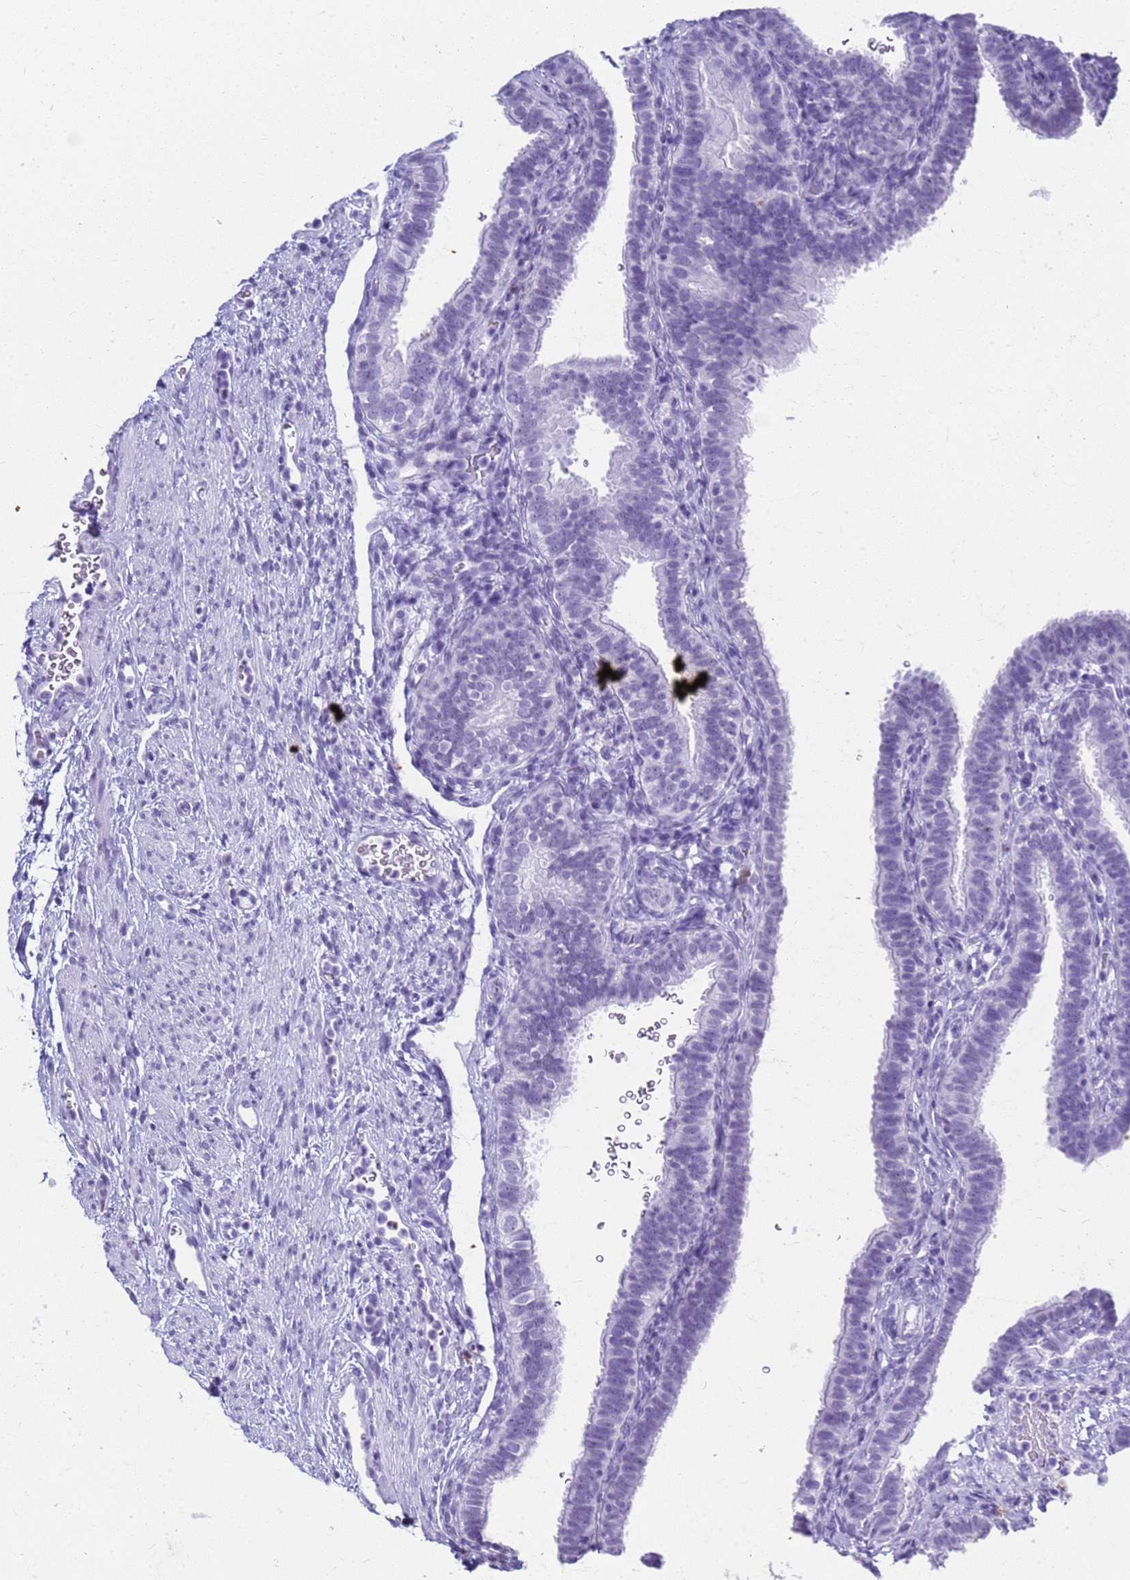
{"staining": {"intensity": "negative", "quantity": "none", "location": "none"}, "tissue": "fallopian tube", "cell_type": "Glandular cells", "image_type": "normal", "snomed": [{"axis": "morphology", "description": "Normal tissue, NOS"}, {"axis": "topography", "description": "Fallopian tube"}], "caption": "Protein analysis of normal fallopian tube exhibits no significant expression in glandular cells.", "gene": "SLC7A9", "patient": {"sex": "female", "age": 41}}